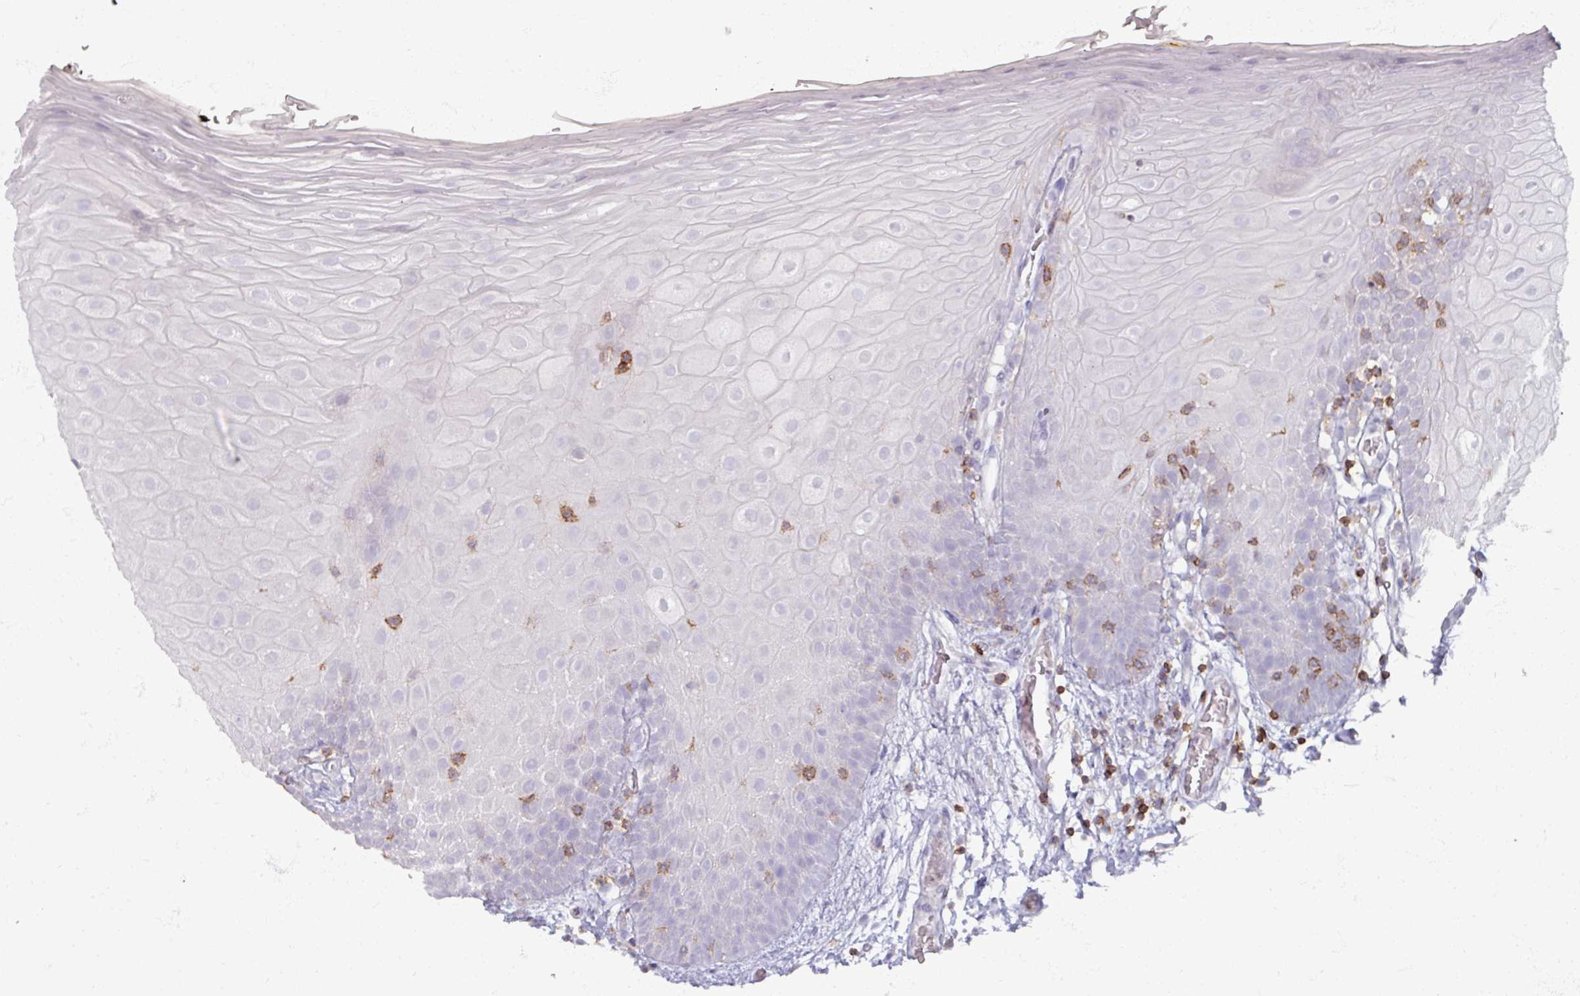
{"staining": {"intensity": "negative", "quantity": "none", "location": "none"}, "tissue": "oral mucosa", "cell_type": "Squamous epithelial cells", "image_type": "normal", "snomed": [{"axis": "morphology", "description": "Normal tissue, NOS"}, {"axis": "morphology", "description": "Squamous cell carcinoma, NOS"}, {"axis": "topography", "description": "Oral tissue"}, {"axis": "topography", "description": "Tounge, NOS"}, {"axis": "topography", "description": "Head-Neck"}], "caption": "IHC of benign oral mucosa demonstrates no staining in squamous epithelial cells. (Brightfield microscopy of DAB (3,3'-diaminobenzidine) IHC at high magnification).", "gene": "PTPRC", "patient": {"sex": "male", "age": 76}}